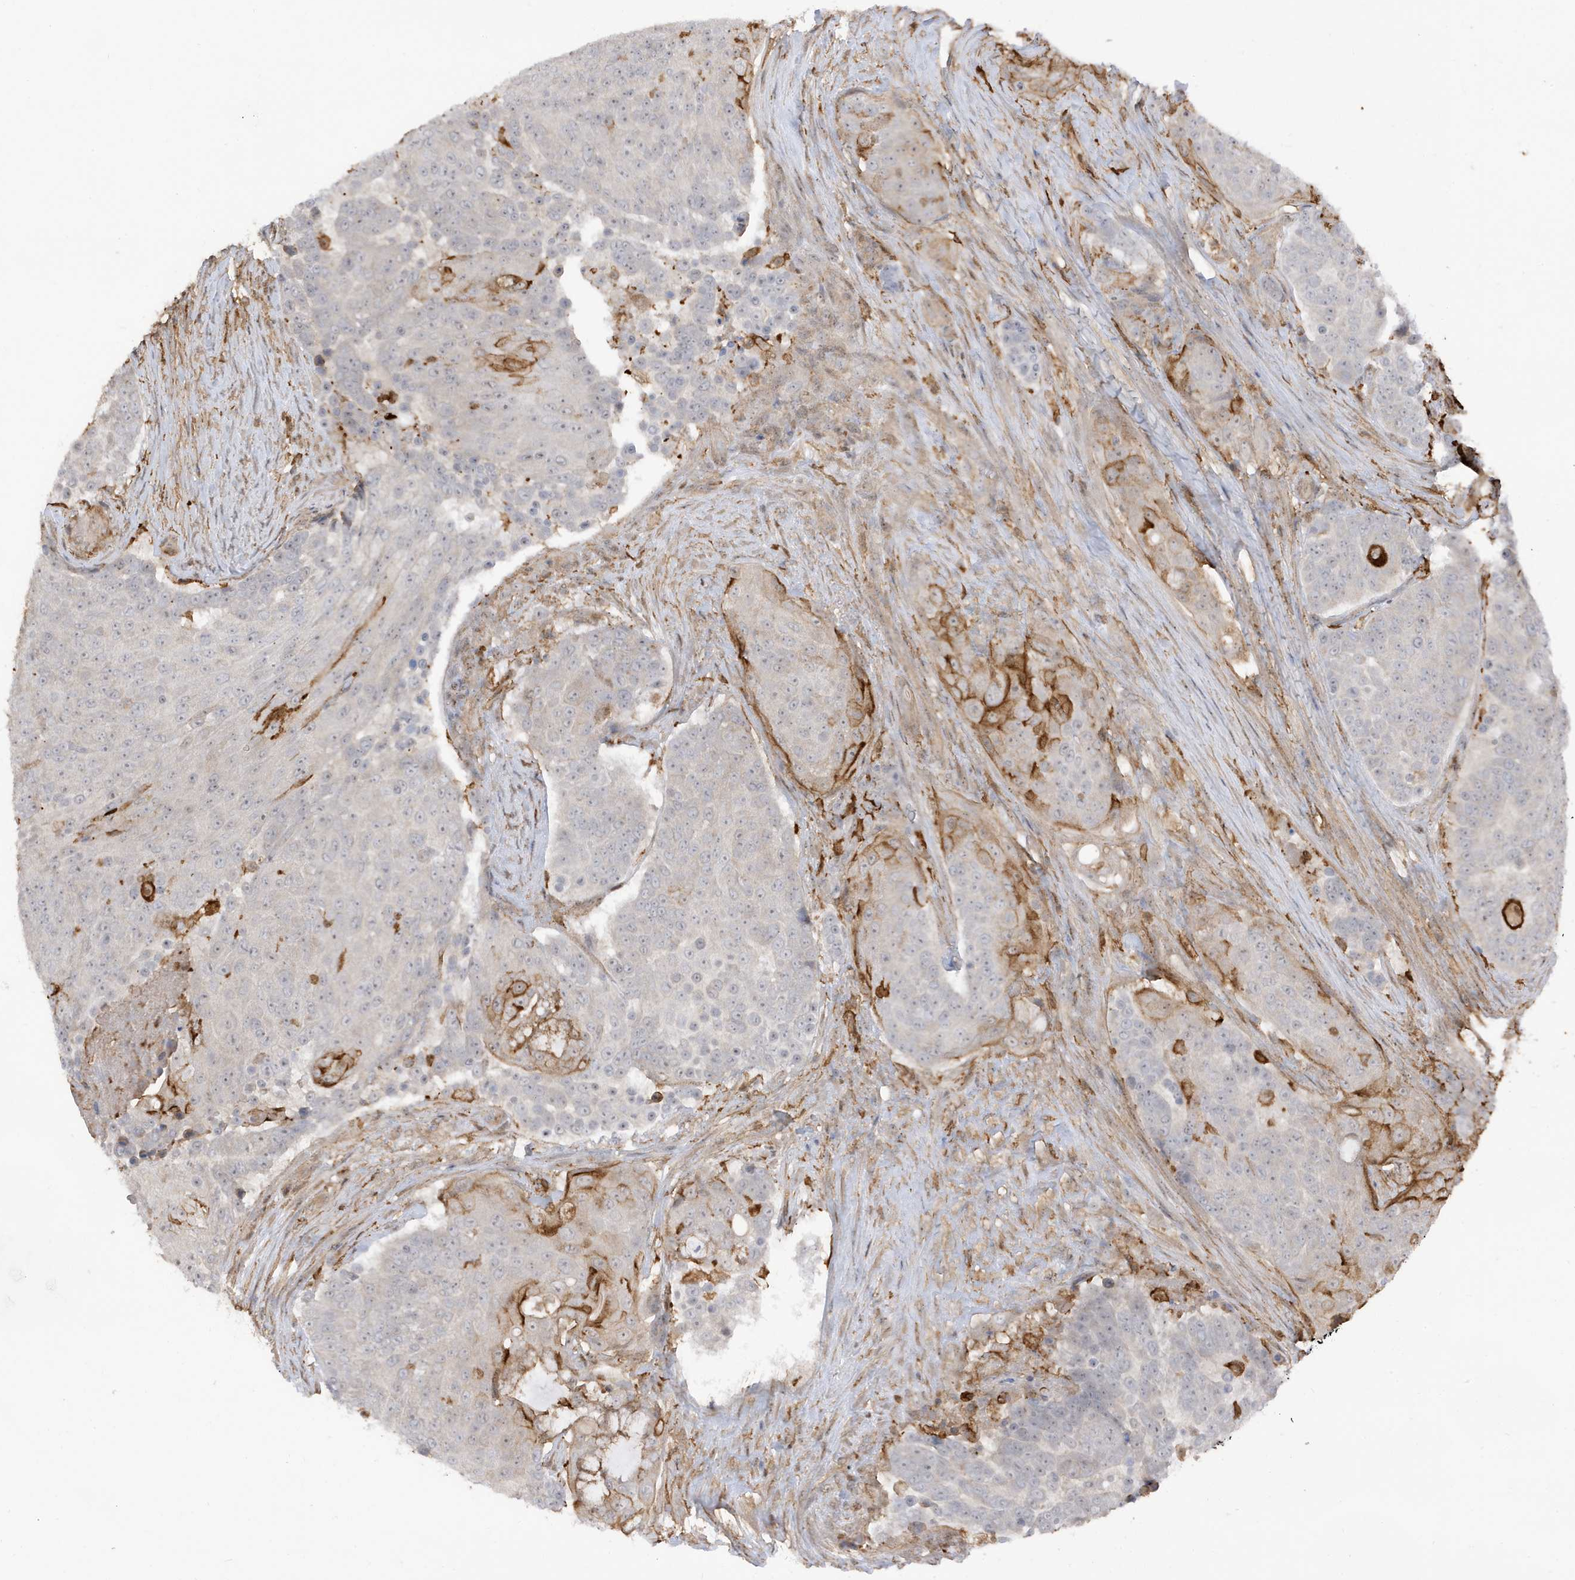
{"staining": {"intensity": "moderate", "quantity": "<25%", "location": "cytoplasmic/membranous"}, "tissue": "urothelial cancer", "cell_type": "Tumor cells", "image_type": "cancer", "snomed": [{"axis": "morphology", "description": "Urothelial carcinoma, High grade"}, {"axis": "topography", "description": "Urinary bladder"}], "caption": "Immunohistochemical staining of human urothelial cancer demonstrates low levels of moderate cytoplasmic/membranous protein expression in approximately <25% of tumor cells.", "gene": "PHACTR2", "patient": {"sex": "female", "age": 63}}